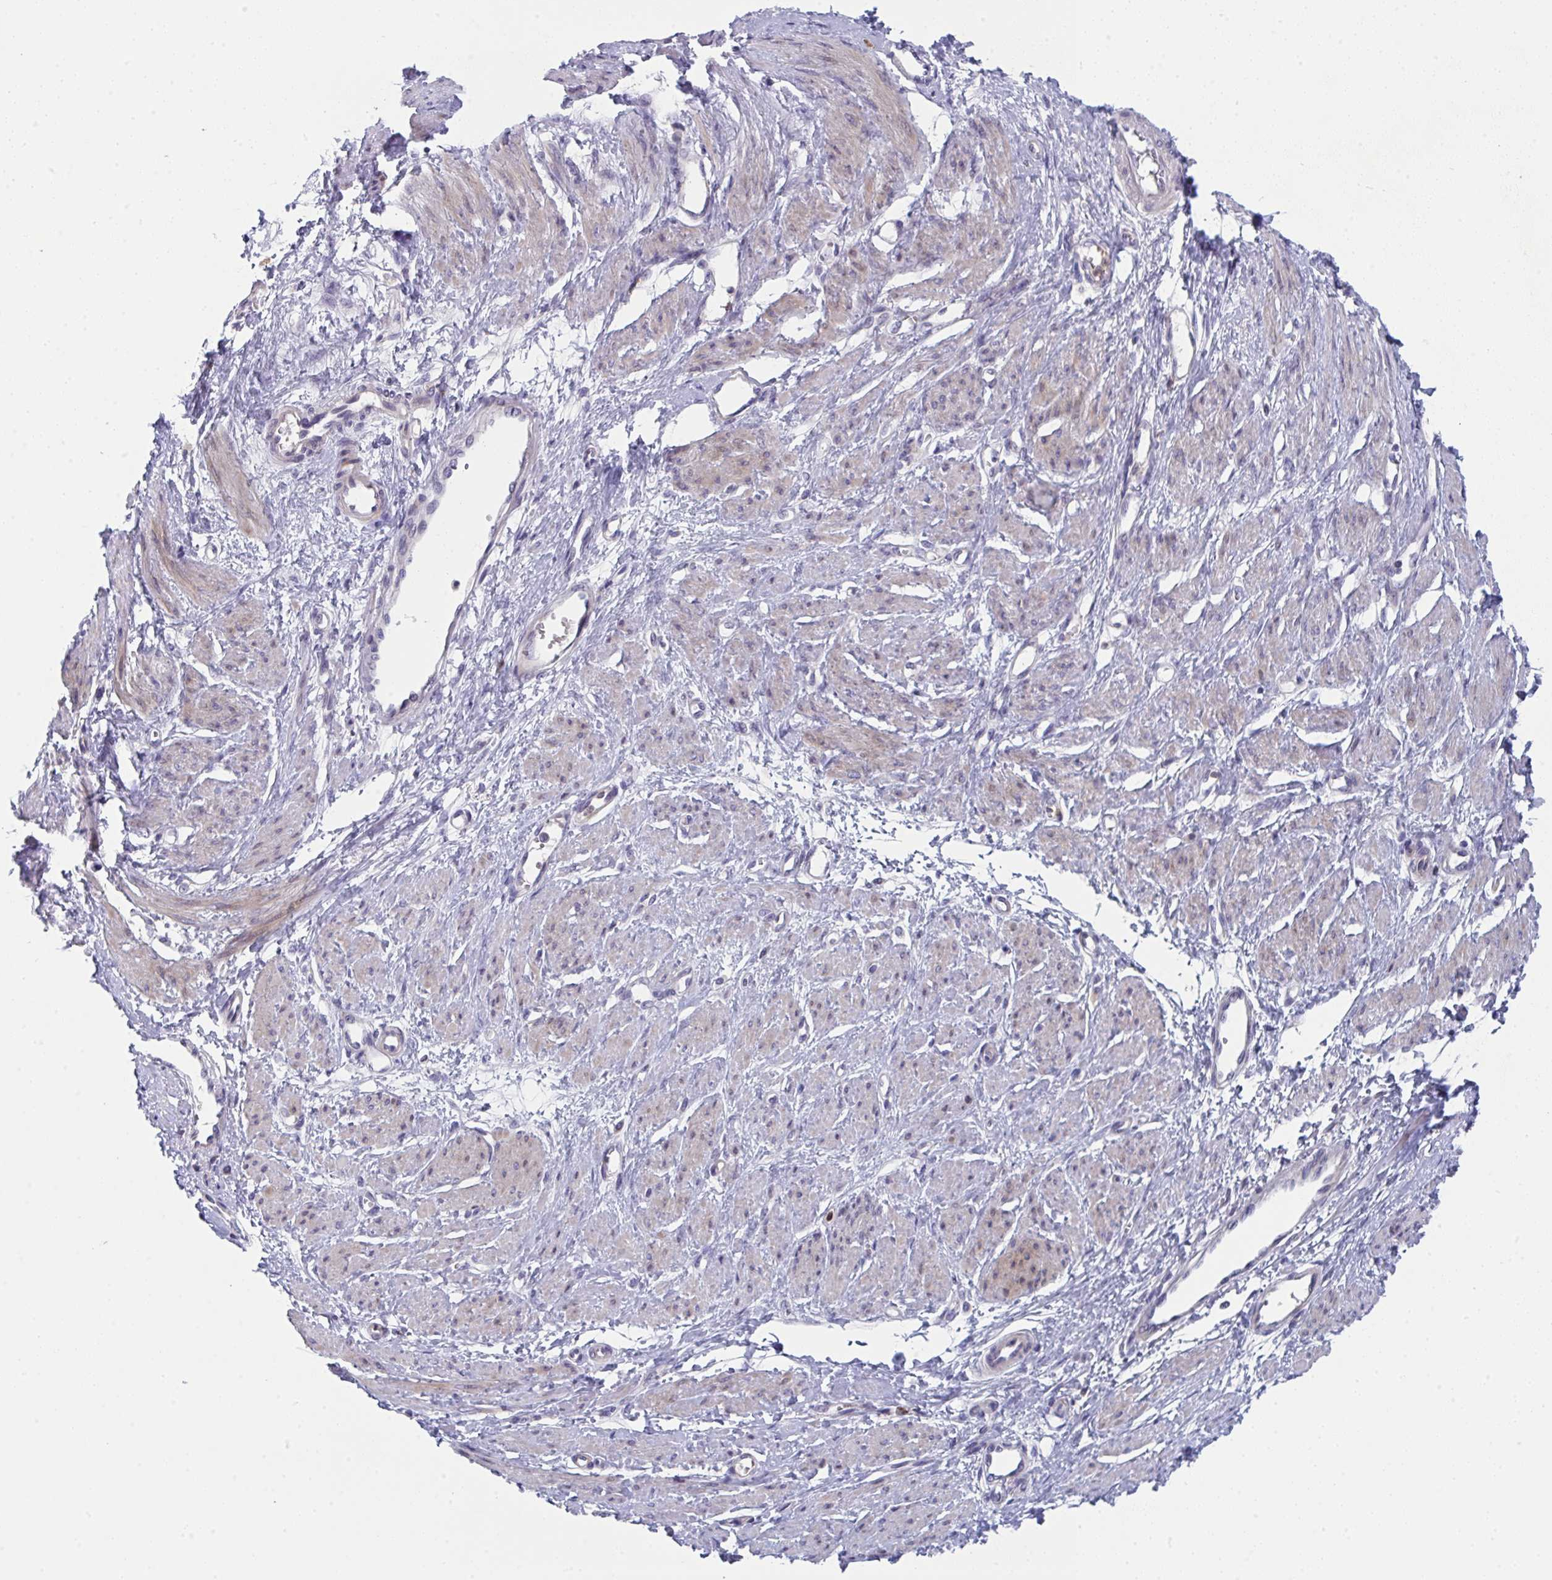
{"staining": {"intensity": "weak", "quantity": "25%-75%", "location": "cytoplasmic/membranous,nuclear"}, "tissue": "smooth muscle", "cell_type": "Smooth muscle cells", "image_type": "normal", "snomed": [{"axis": "morphology", "description": "Normal tissue, NOS"}, {"axis": "topography", "description": "Smooth muscle"}, {"axis": "topography", "description": "Uterus"}], "caption": "High-power microscopy captured an immunohistochemistry image of normal smooth muscle, revealing weak cytoplasmic/membranous,nuclear staining in approximately 25%-75% of smooth muscle cells.", "gene": "AOC2", "patient": {"sex": "female", "age": 39}}